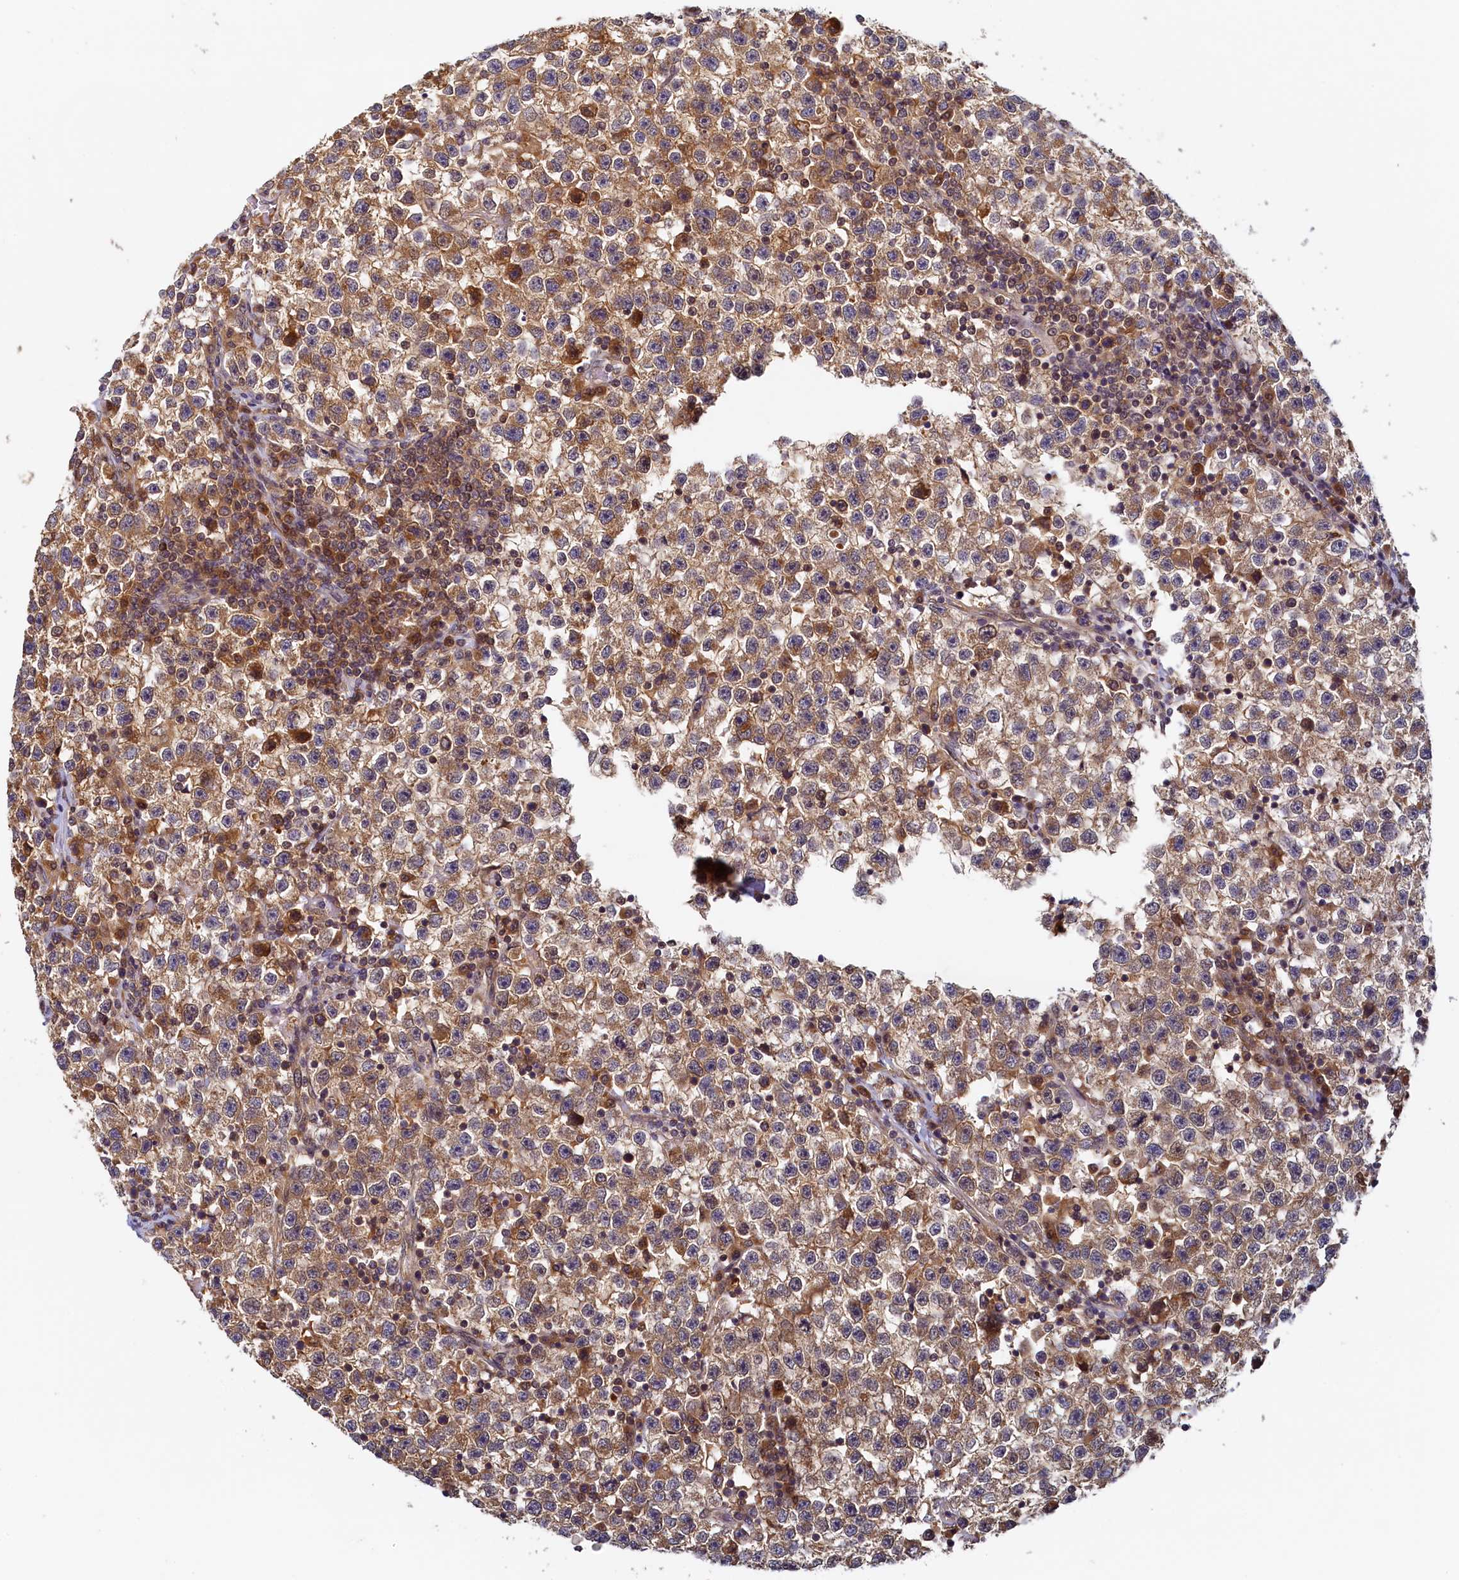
{"staining": {"intensity": "moderate", "quantity": "25%-75%", "location": "cytoplasmic/membranous"}, "tissue": "testis cancer", "cell_type": "Tumor cells", "image_type": "cancer", "snomed": [{"axis": "morphology", "description": "Seminoma, NOS"}, {"axis": "topography", "description": "Testis"}], "caption": "Tumor cells exhibit medium levels of moderate cytoplasmic/membranous positivity in approximately 25%-75% of cells in testis cancer. (DAB = brown stain, brightfield microscopy at high magnification).", "gene": "PAAF1", "patient": {"sex": "male", "age": 22}}